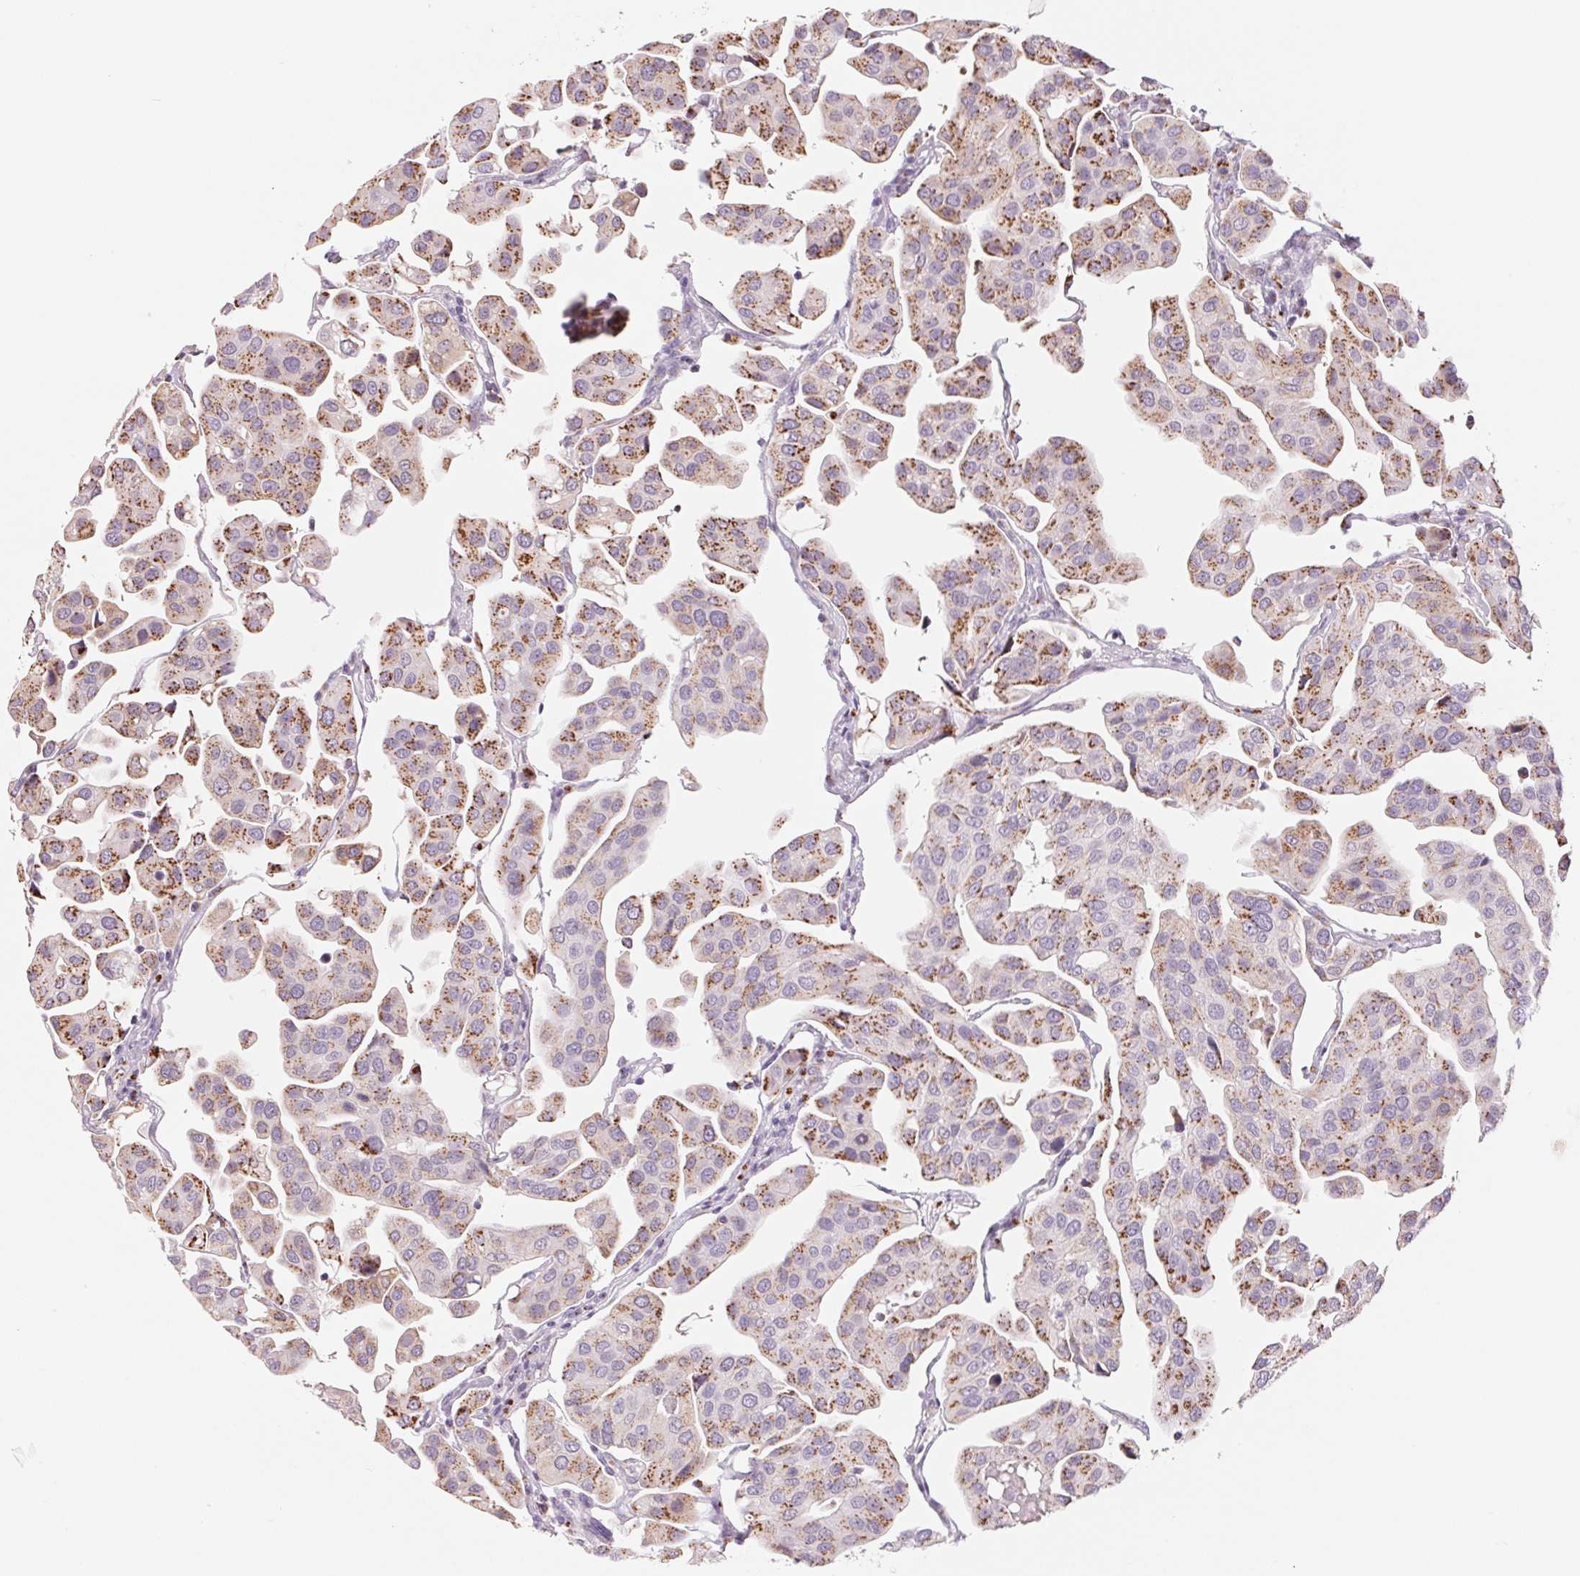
{"staining": {"intensity": "moderate", "quantity": "25%-75%", "location": "cytoplasmic/membranous"}, "tissue": "renal cancer", "cell_type": "Tumor cells", "image_type": "cancer", "snomed": [{"axis": "morphology", "description": "Adenocarcinoma, NOS"}, {"axis": "topography", "description": "Urinary bladder"}], "caption": "Tumor cells demonstrate medium levels of moderate cytoplasmic/membranous expression in about 25%-75% of cells in renal adenocarcinoma.", "gene": "GALNT7", "patient": {"sex": "male", "age": 61}}